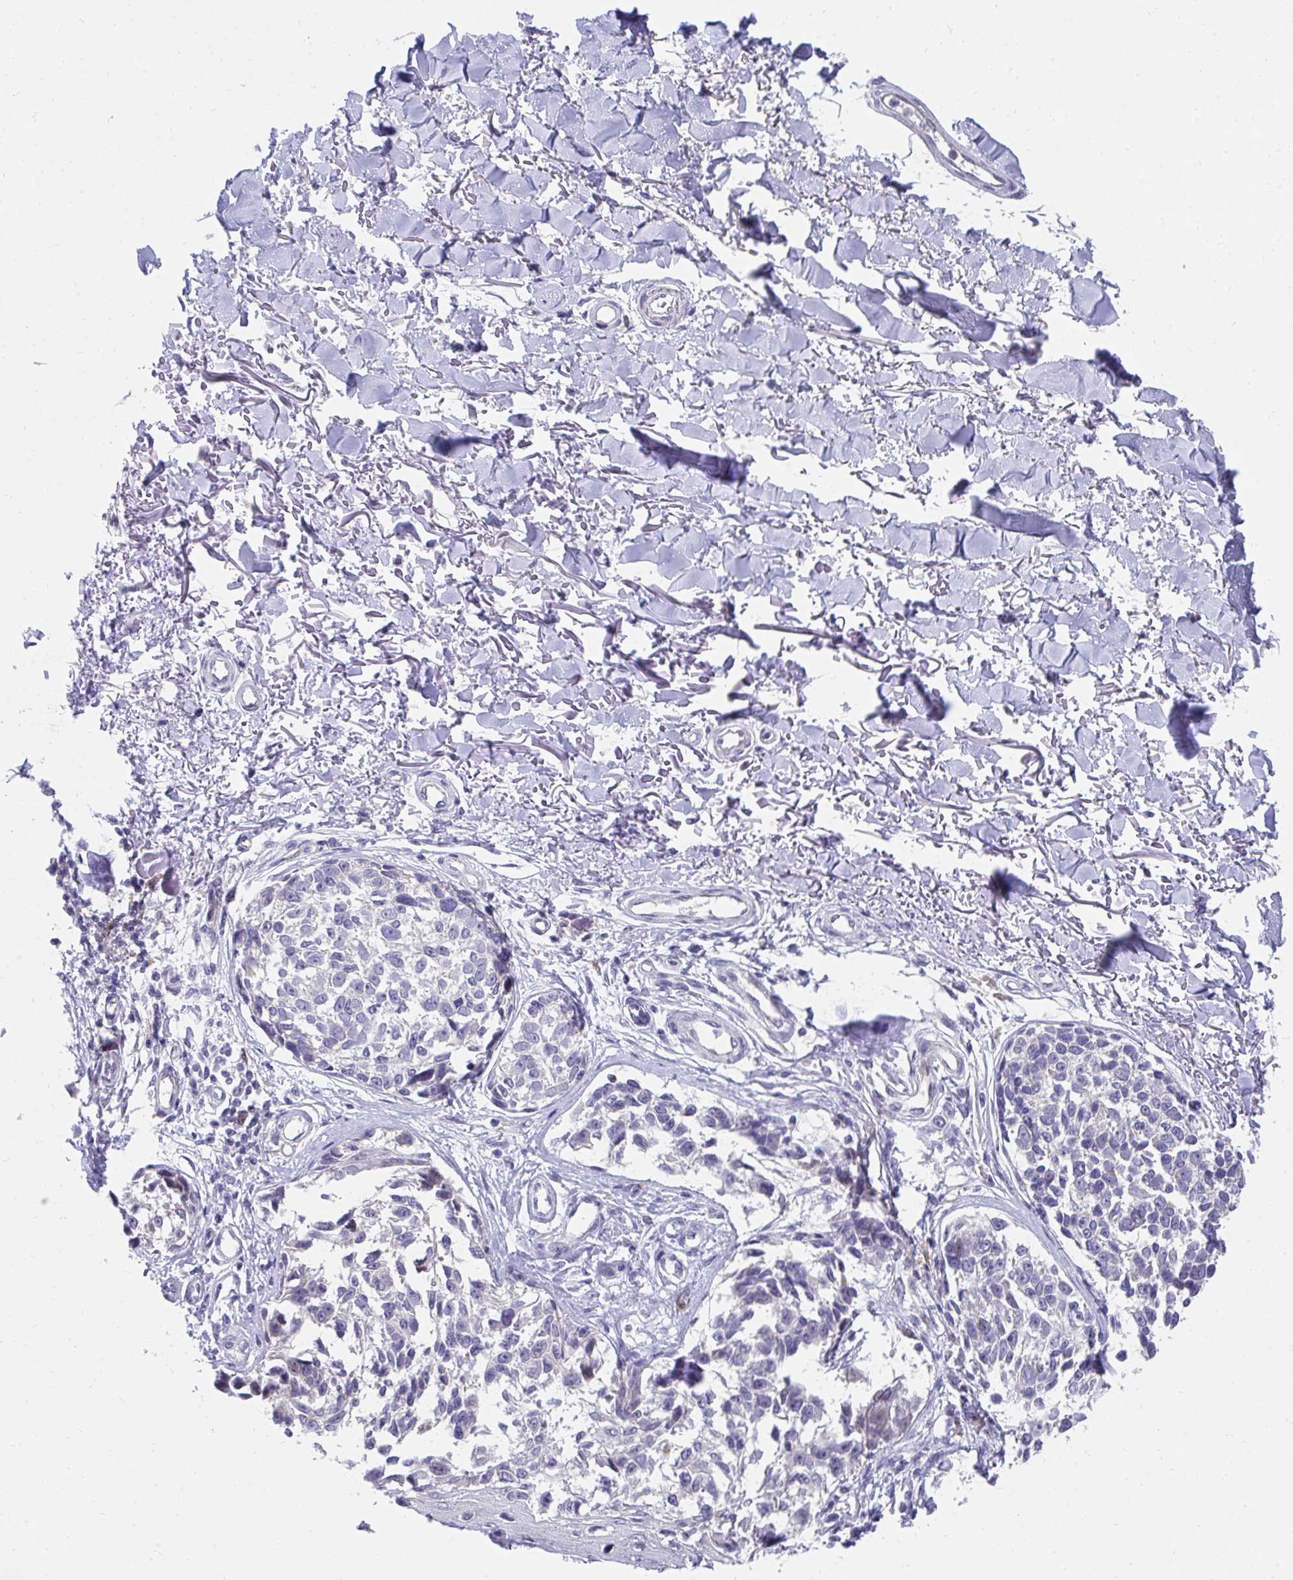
{"staining": {"intensity": "negative", "quantity": "none", "location": "none"}, "tissue": "melanoma", "cell_type": "Tumor cells", "image_type": "cancer", "snomed": [{"axis": "morphology", "description": "Malignant melanoma, NOS"}, {"axis": "topography", "description": "Skin"}], "caption": "Protein analysis of malignant melanoma exhibits no significant positivity in tumor cells.", "gene": "SLAMF7", "patient": {"sex": "male", "age": 73}}